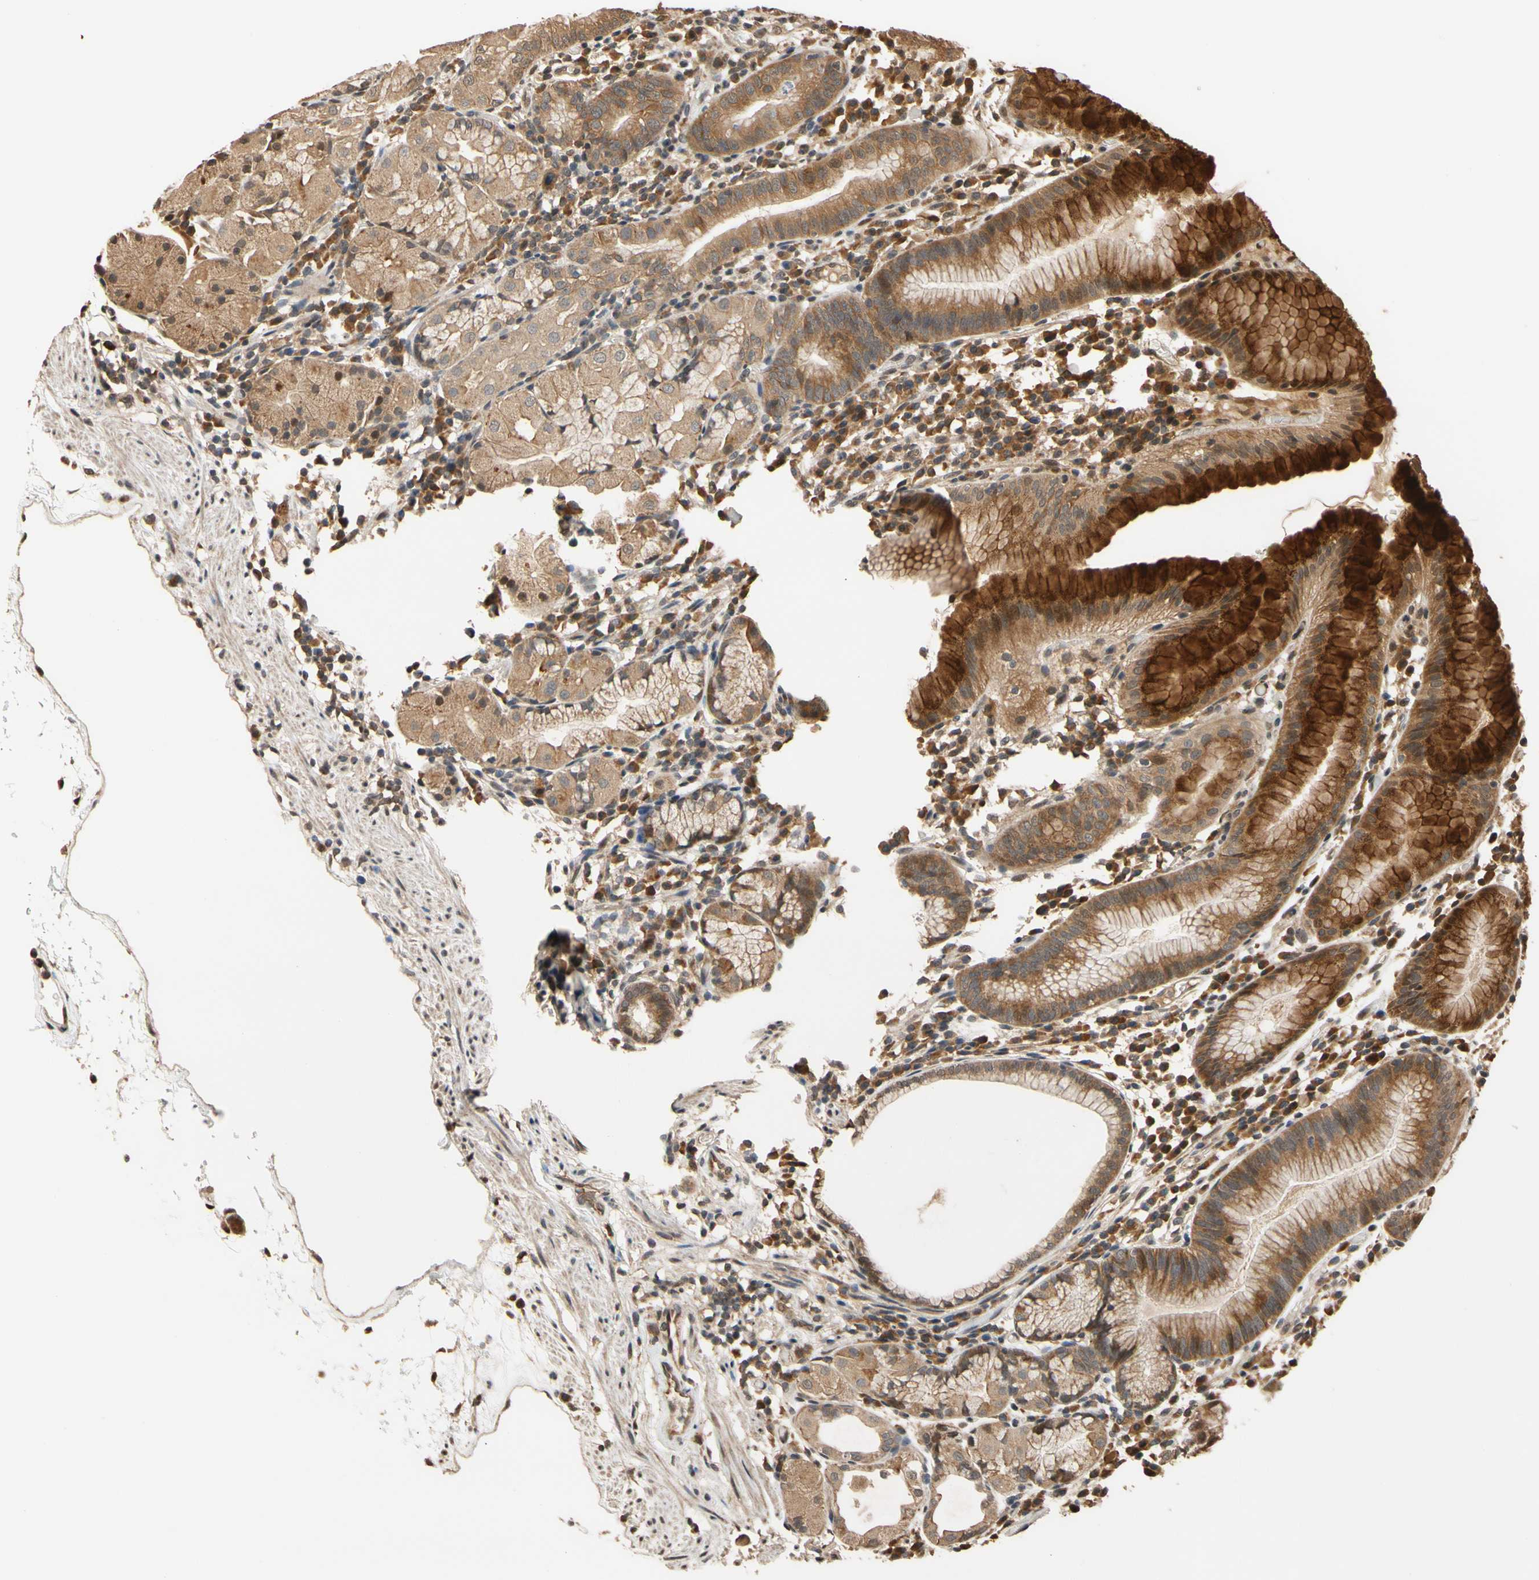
{"staining": {"intensity": "strong", "quantity": ">75%", "location": "cytoplasmic/membranous"}, "tissue": "stomach", "cell_type": "Glandular cells", "image_type": "normal", "snomed": [{"axis": "morphology", "description": "Normal tissue, NOS"}, {"axis": "topography", "description": "Stomach"}, {"axis": "topography", "description": "Stomach, lower"}], "caption": "Brown immunohistochemical staining in benign human stomach shows strong cytoplasmic/membranous staining in about >75% of glandular cells.", "gene": "TMEM230", "patient": {"sex": "female", "age": 75}}